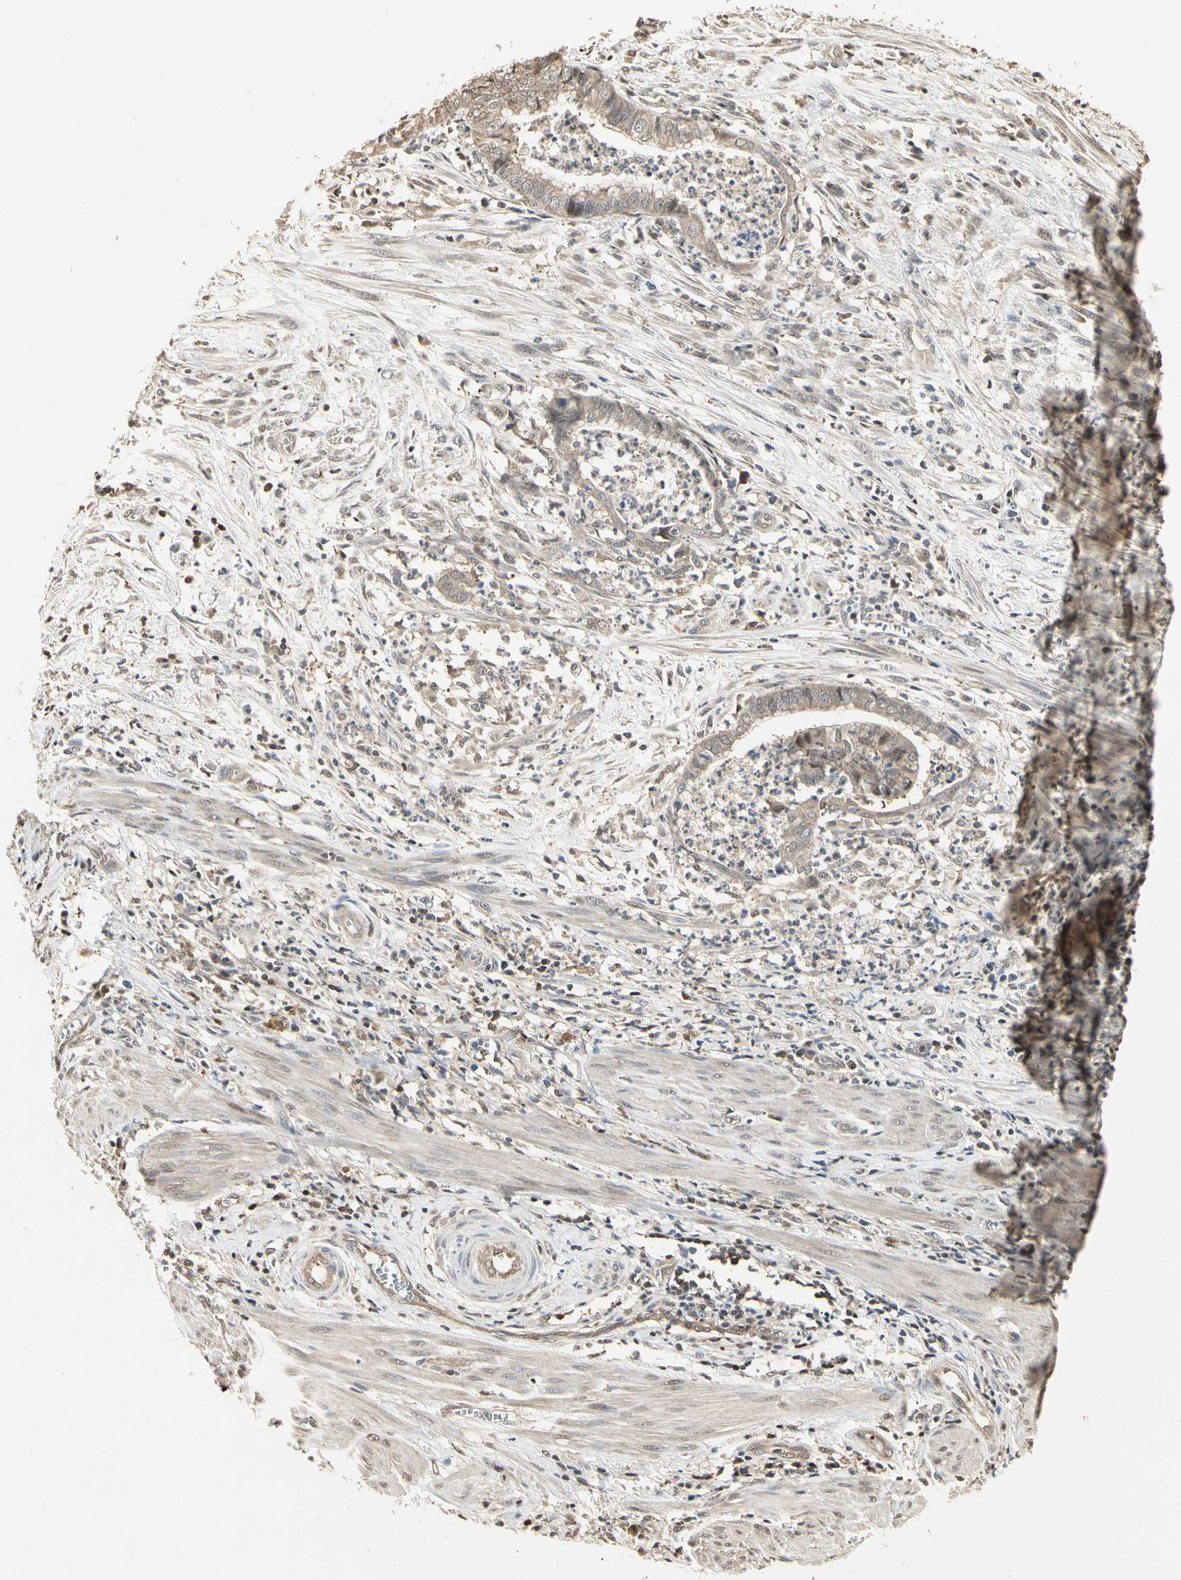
{"staining": {"intensity": "moderate", "quantity": ">75%", "location": "cytoplasmic/membranous"}, "tissue": "endometrial cancer", "cell_type": "Tumor cells", "image_type": "cancer", "snomed": [{"axis": "morphology", "description": "Necrosis, NOS"}, {"axis": "morphology", "description": "Adenocarcinoma, NOS"}, {"axis": "topography", "description": "Endometrium"}], "caption": "Immunohistochemistry (IHC) staining of endometrial cancer (adenocarcinoma), which shows medium levels of moderate cytoplasmic/membranous positivity in approximately >75% of tumor cells indicating moderate cytoplasmic/membranous protein expression. The staining was performed using DAB (brown) for protein detection and nuclei were counterstained in hematoxylin (blue).", "gene": "DRG2", "patient": {"sex": "female", "age": 79}}